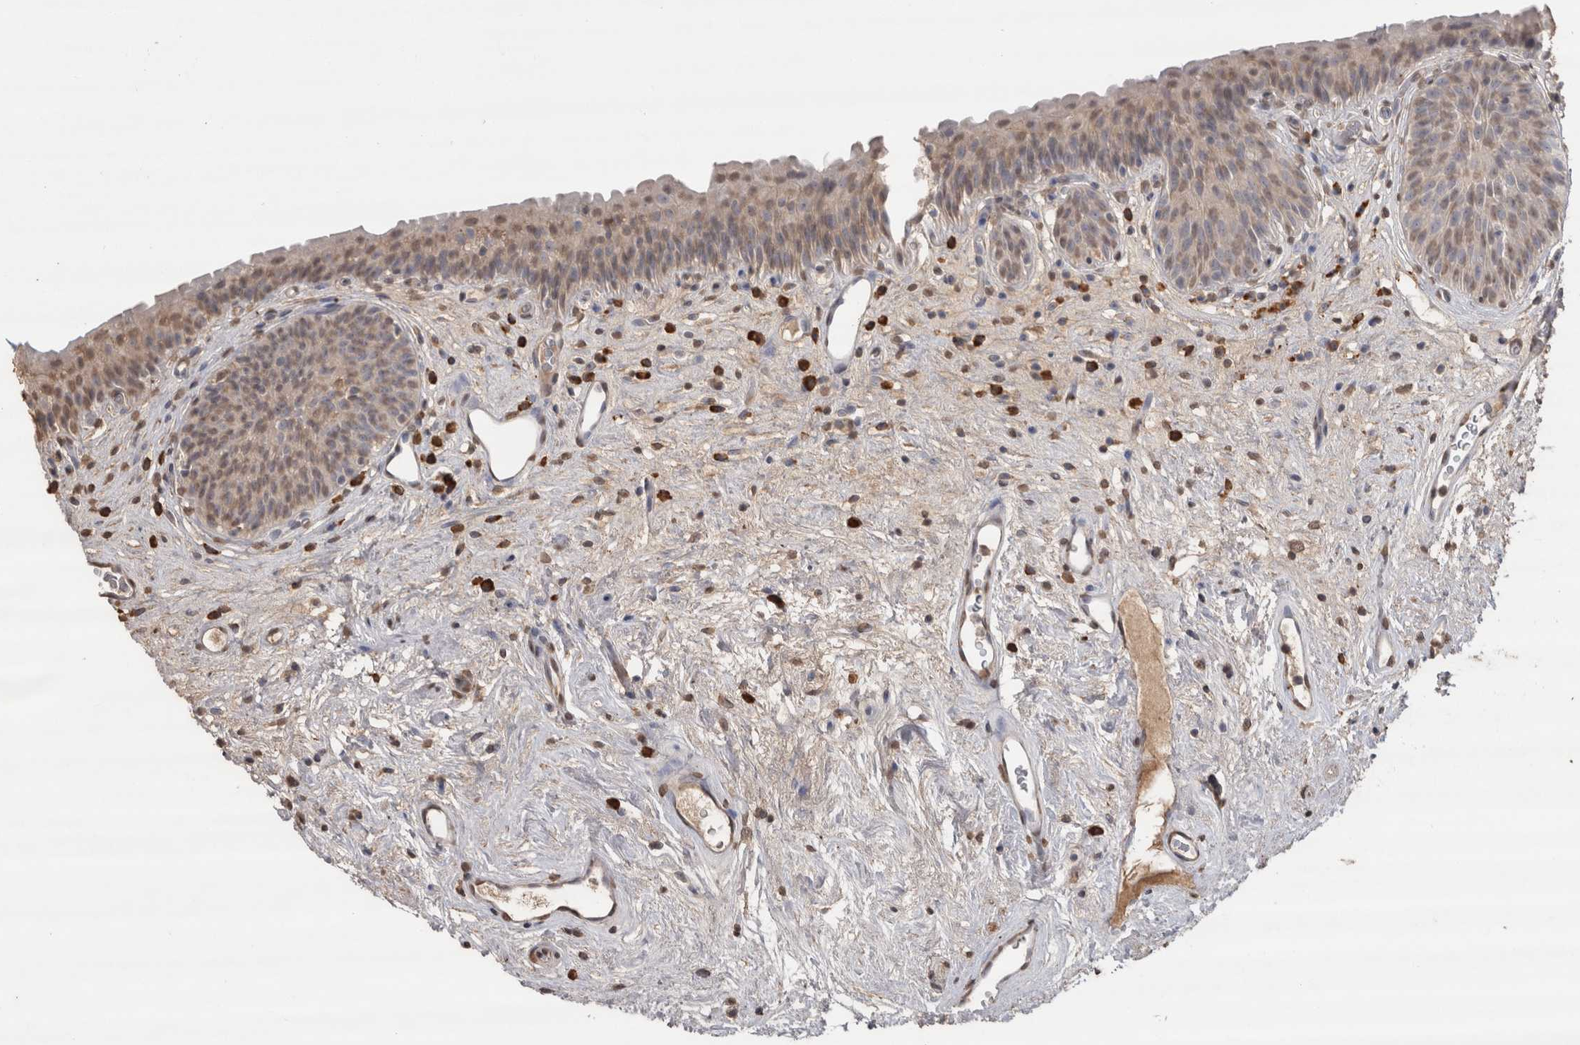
{"staining": {"intensity": "weak", "quantity": "25%-75%", "location": "cytoplasmic/membranous,nuclear"}, "tissue": "urinary bladder", "cell_type": "Urothelial cells", "image_type": "normal", "snomed": [{"axis": "morphology", "description": "Normal tissue, NOS"}, {"axis": "topography", "description": "Urinary bladder"}], "caption": "High-magnification brightfield microscopy of benign urinary bladder stained with DAB (3,3'-diaminobenzidine) (brown) and counterstained with hematoxylin (blue). urothelial cells exhibit weak cytoplasmic/membranous,nuclear staining is appreciated in about25%-75% of cells.", "gene": "CRELD2", "patient": {"sex": "male", "age": 83}}